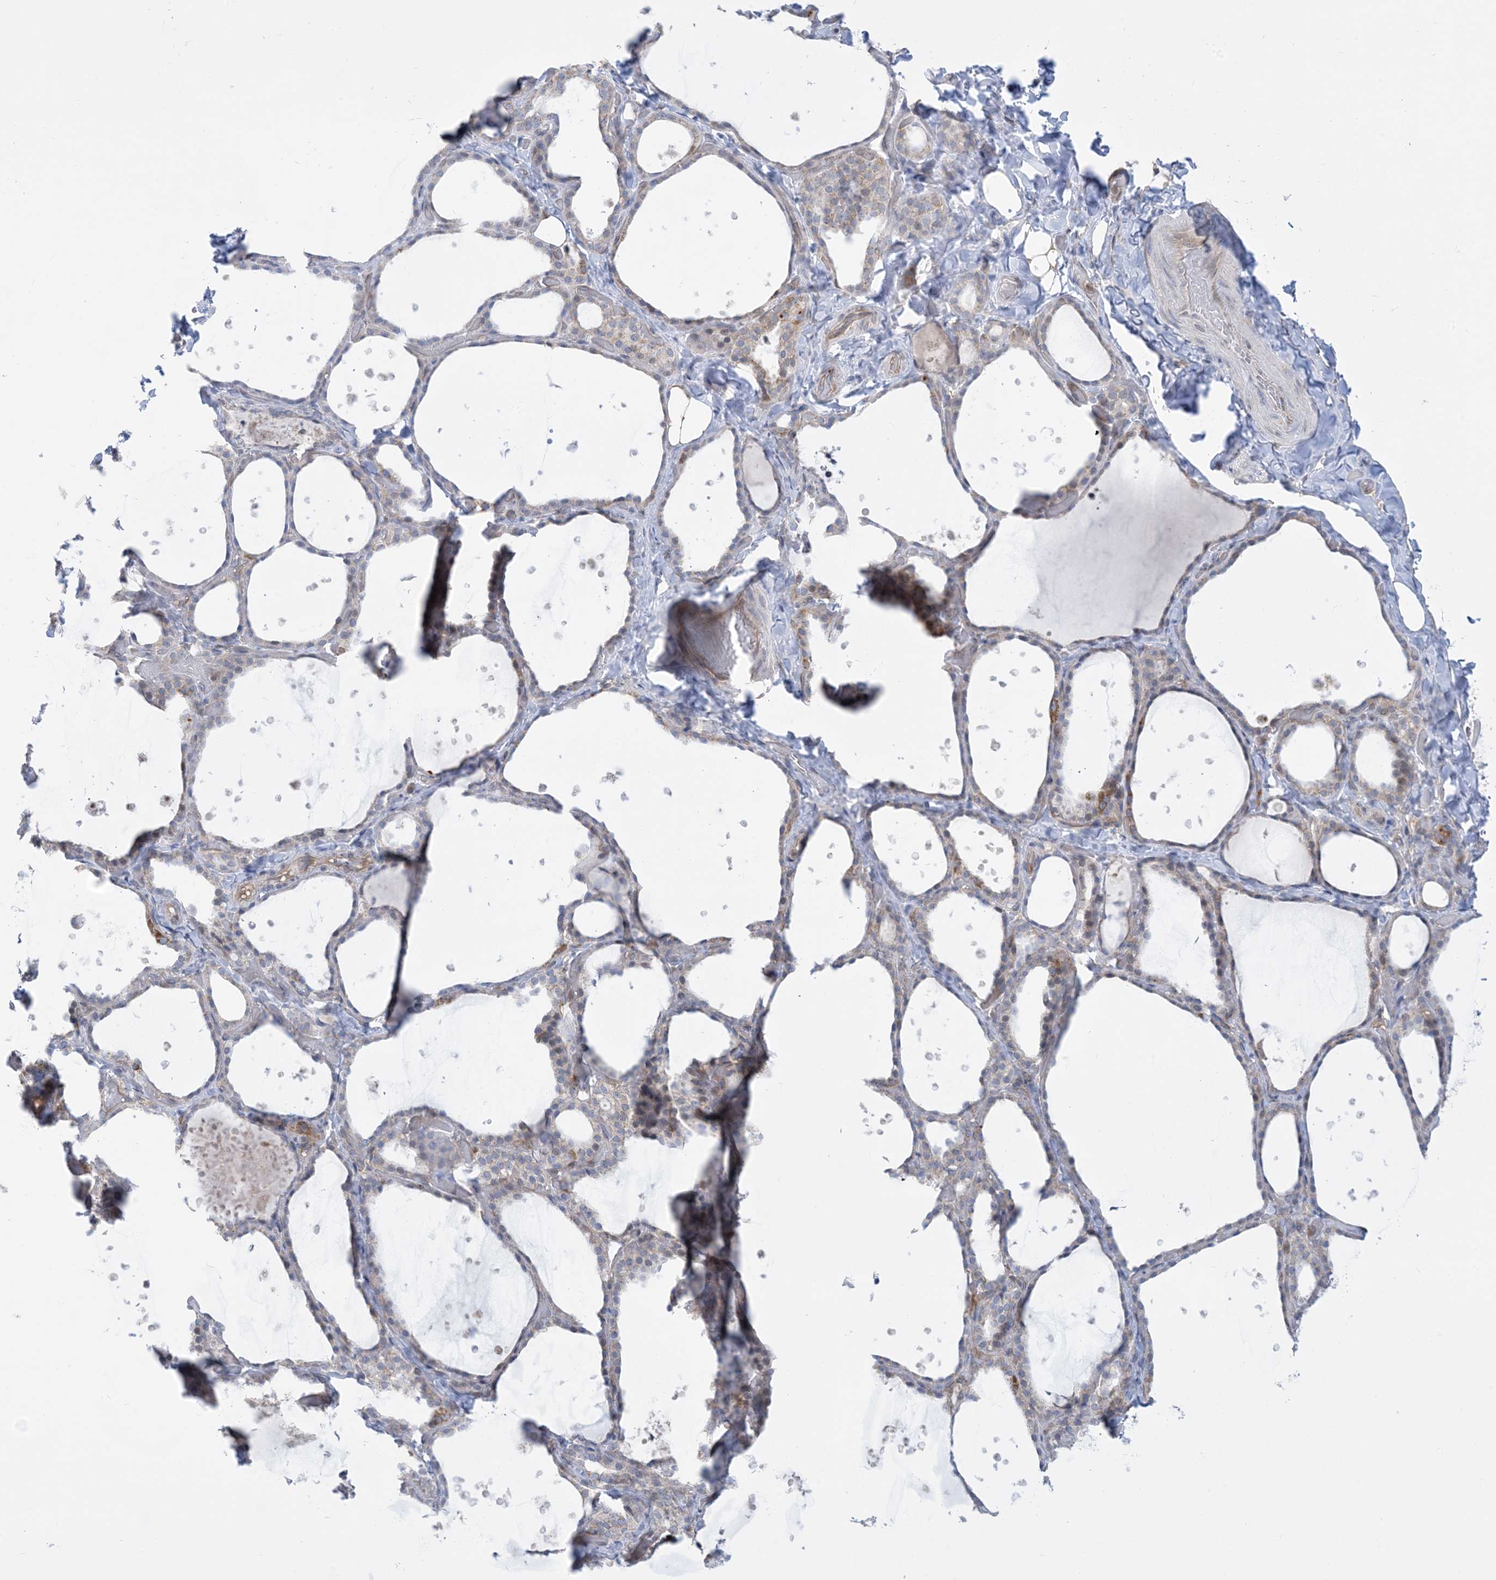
{"staining": {"intensity": "negative", "quantity": "none", "location": "none"}, "tissue": "thyroid gland", "cell_type": "Glandular cells", "image_type": "normal", "snomed": [{"axis": "morphology", "description": "Normal tissue, NOS"}, {"axis": "topography", "description": "Thyroid gland"}], "caption": "This image is of benign thyroid gland stained with IHC to label a protein in brown with the nuclei are counter-stained blue. There is no staining in glandular cells. Nuclei are stained in blue.", "gene": "CASP4", "patient": {"sex": "female", "age": 44}}